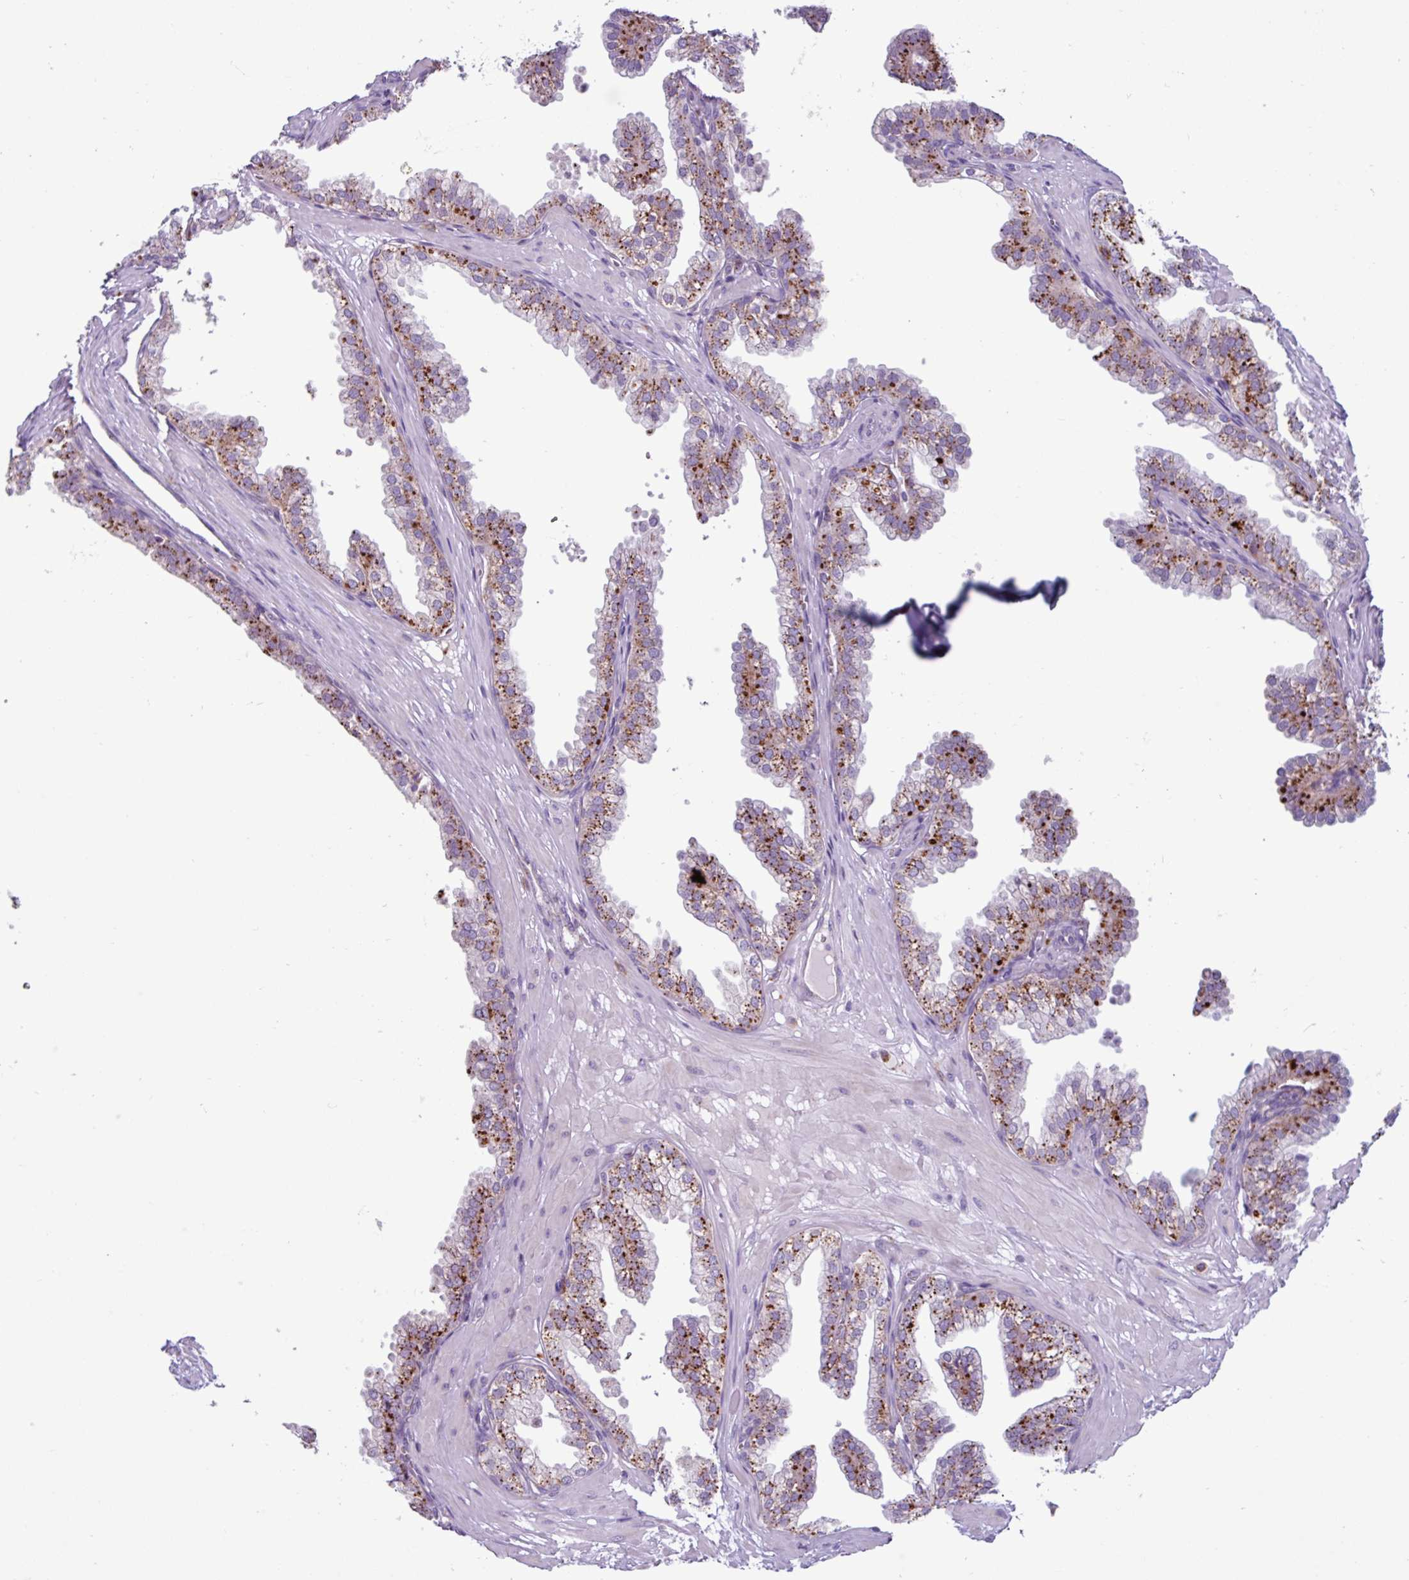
{"staining": {"intensity": "strong", "quantity": ">75%", "location": "cytoplasmic/membranous"}, "tissue": "prostate", "cell_type": "Glandular cells", "image_type": "normal", "snomed": [{"axis": "morphology", "description": "Normal tissue, NOS"}, {"axis": "topography", "description": "Prostate"}, {"axis": "topography", "description": "Peripheral nerve tissue"}], "caption": "Prostate stained for a protein (brown) exhibits strong cytoplasmic/membranous positive positivity in approximately >75% of glandular cells.", "gene": "AMIGO2", "patient": {"sex": "male", "age": 55}}